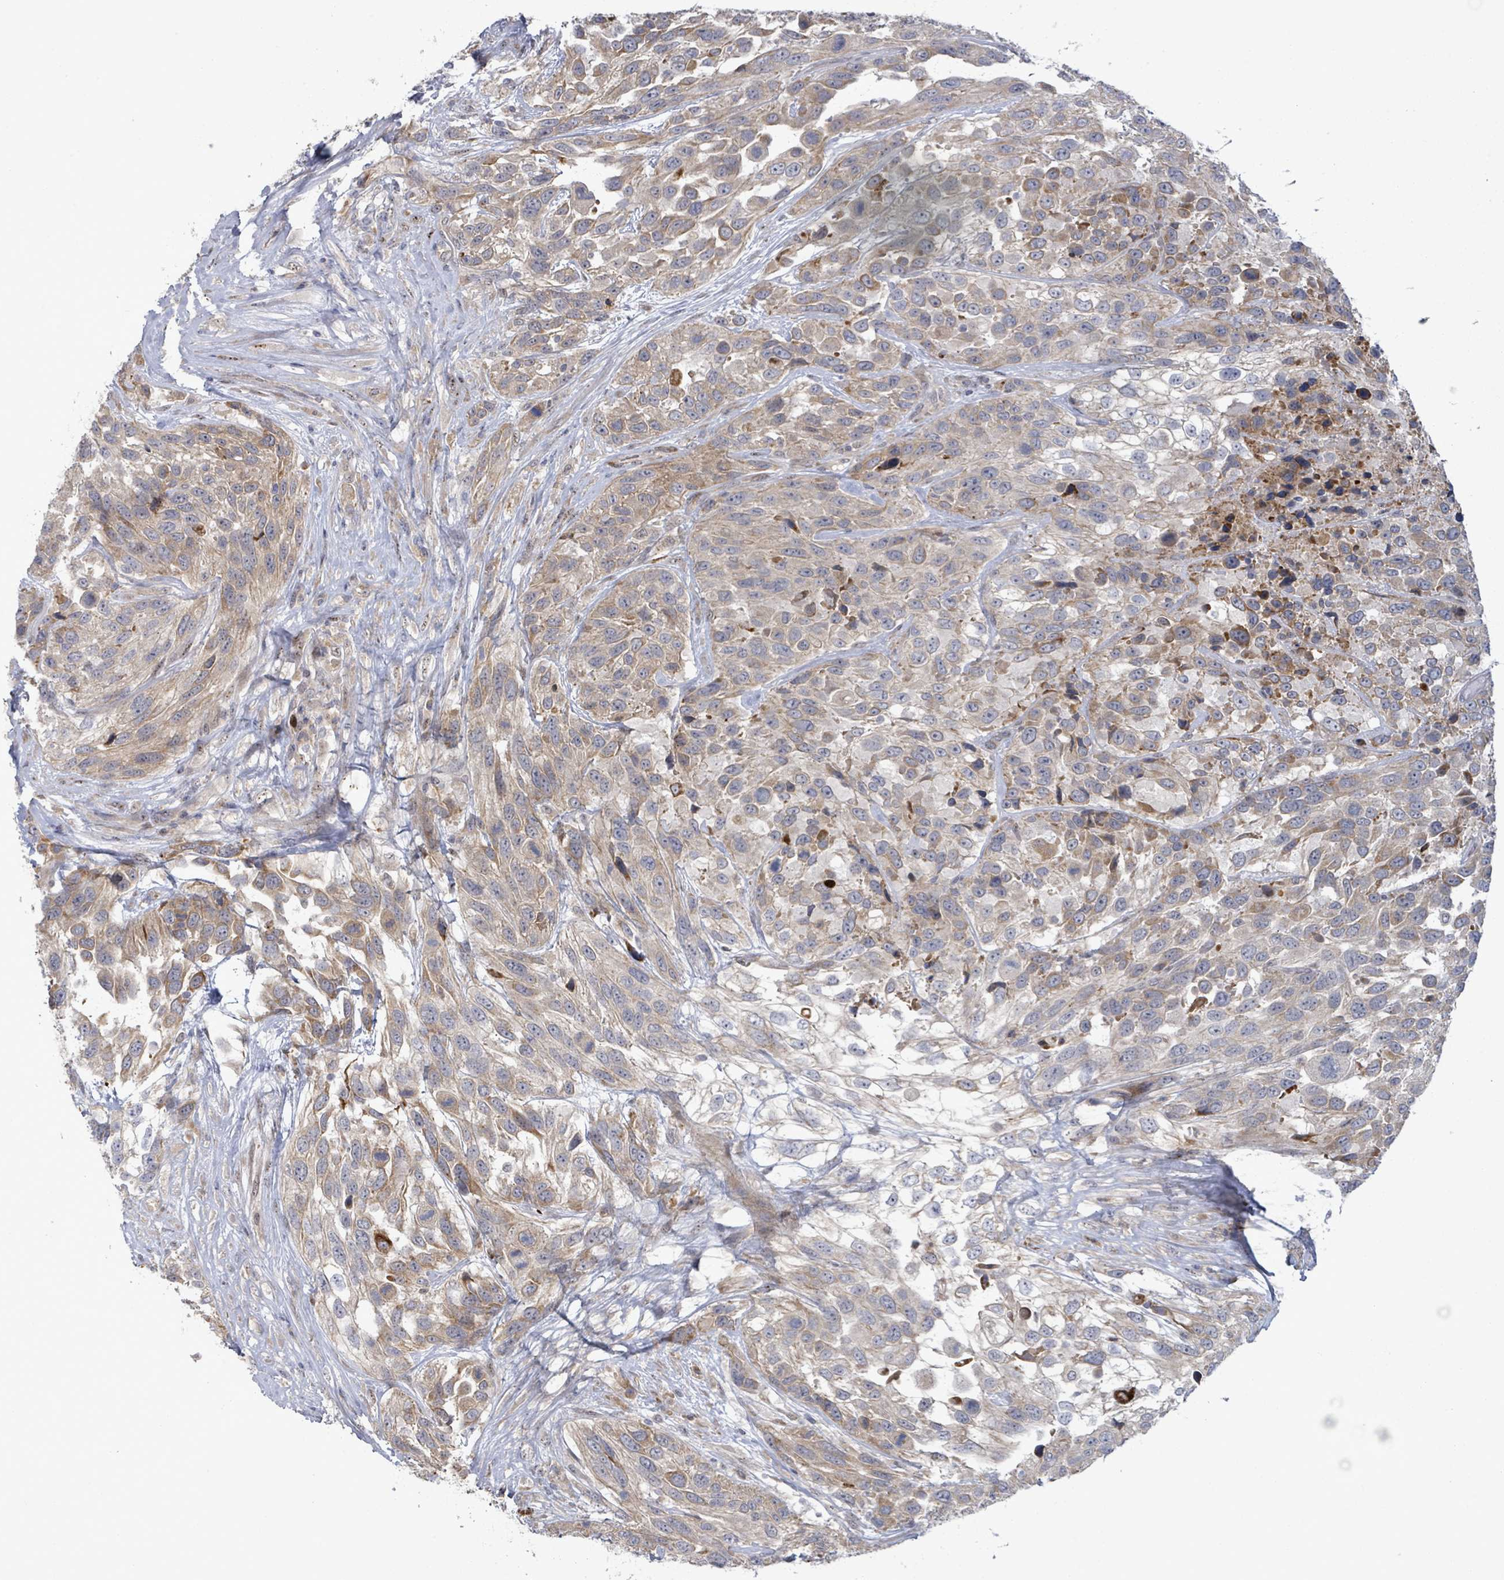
{"staining": {"intensity": "moderate", "quantity": "25%-75%", "location": "cytoplasmic/membranous"}, "tissue": "urothelial cancer", "cell_type": "Tumor cells", "image_type": "cancer", "snomed": [{"axis": "morphology", "description": "Urothelial carcinoma, High grade"}, {"axis": "topography", "description": "Urinary bladder"}], "caption": "Urothelial cancer stained for a protein displays moderate cytoplasmic/membranous positivity in tumor cells.", "gene": "SLIT3", "patient": {"sex": "female", "age": 70}}